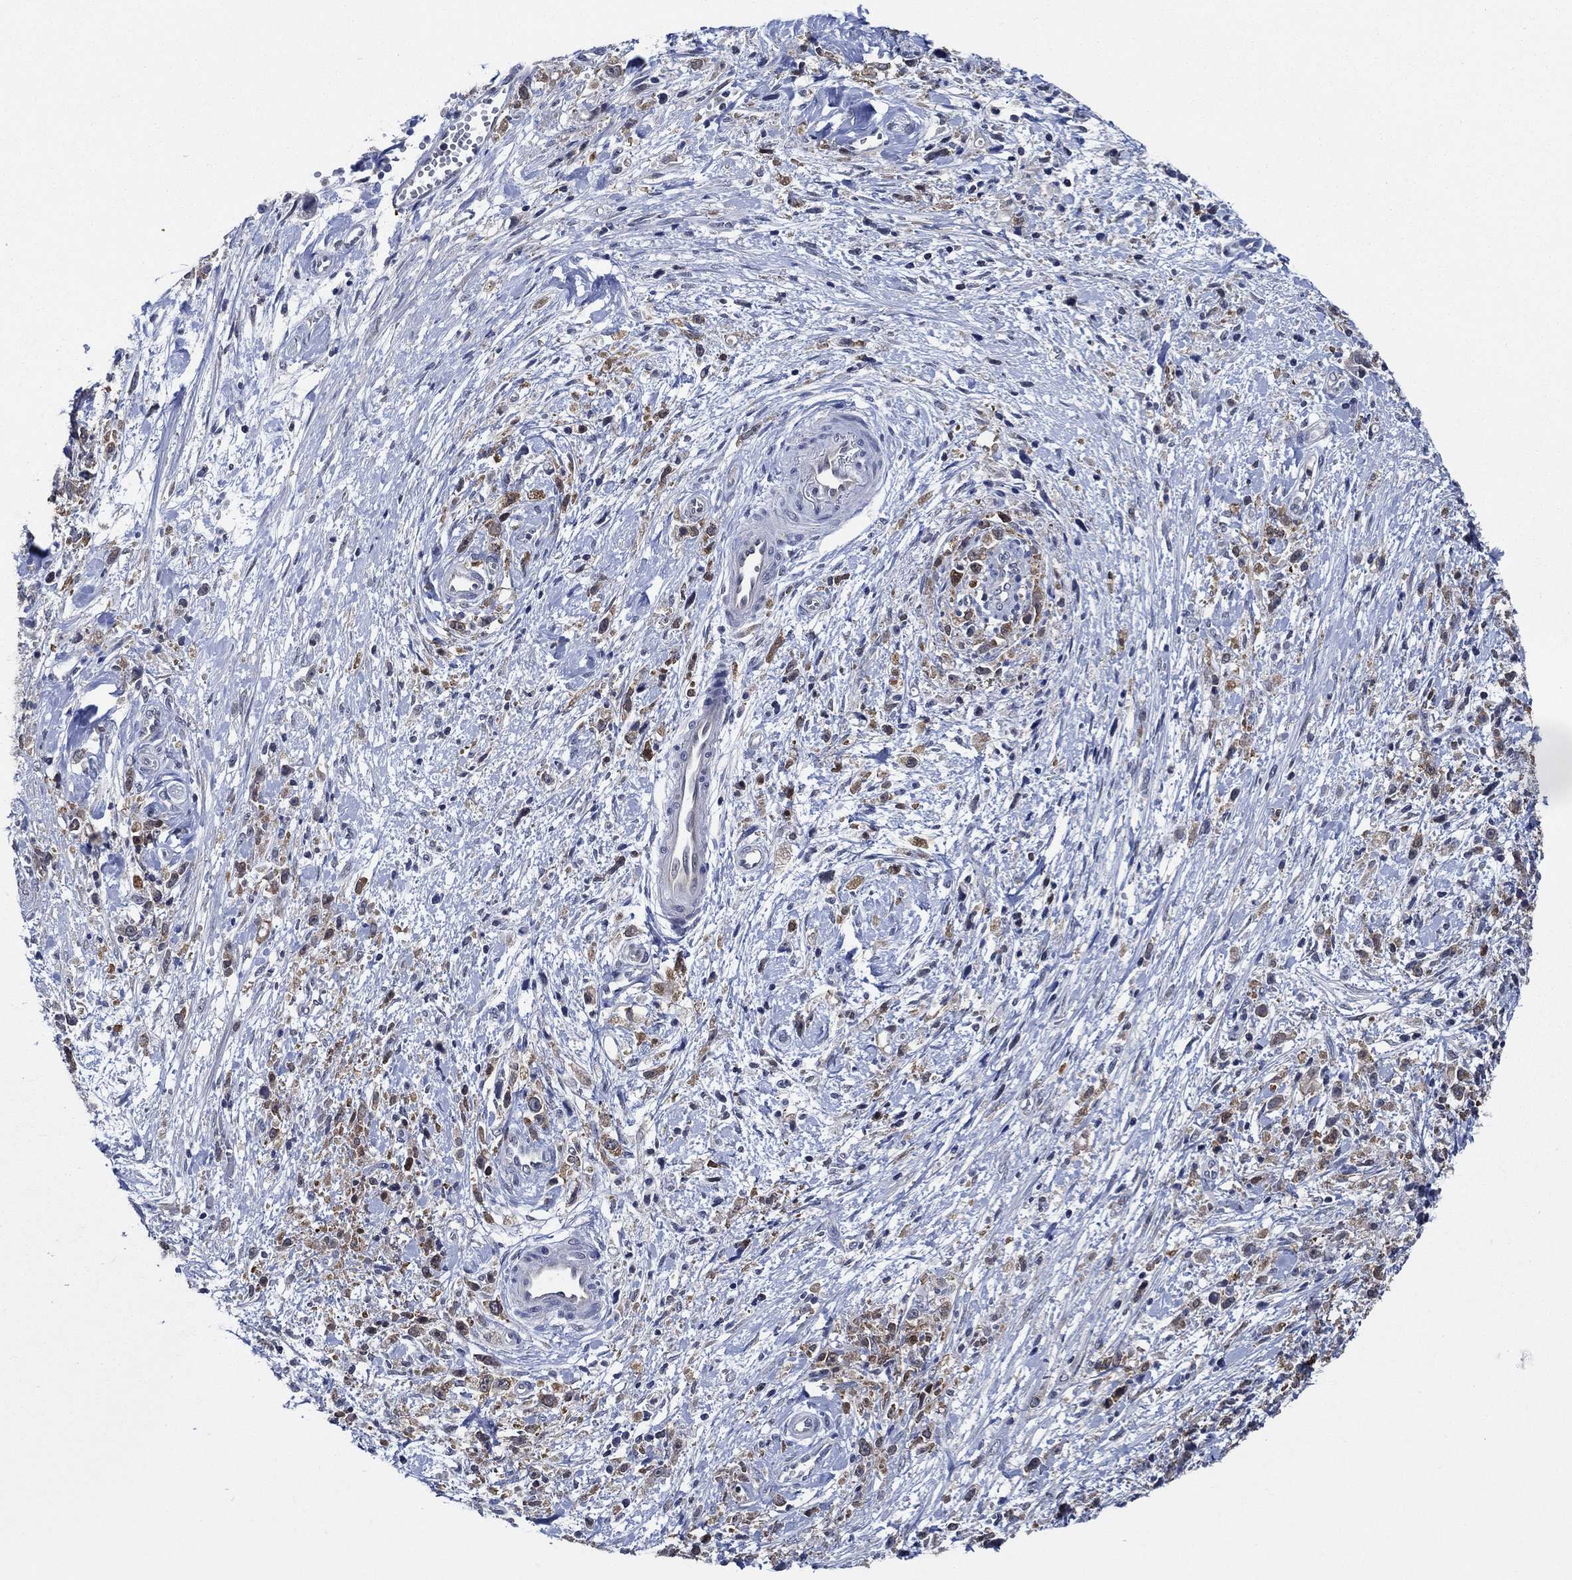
{"staining": {"intensity": "moderate", "quantity": "25%-75%", "location": "cytoplasmic/membranous"}, "tissue": "stomach cancer", "cell_type": "Tumor cells", "image_type": "cancer", "snomed": [{"axis": "morphology", "description": "Adenocarcinoma, NOS"}, {"axis": "topography", "description": "Stomach"}], "caption": "Immunohistochemical staining of human adenocarcinoma (stomach) shows moderate cytoplasmic/membranous protein expression in about 25%-75% of tumor cells.", "gene": "DACT1", "patient": {"sex": "female", "age": 59}}